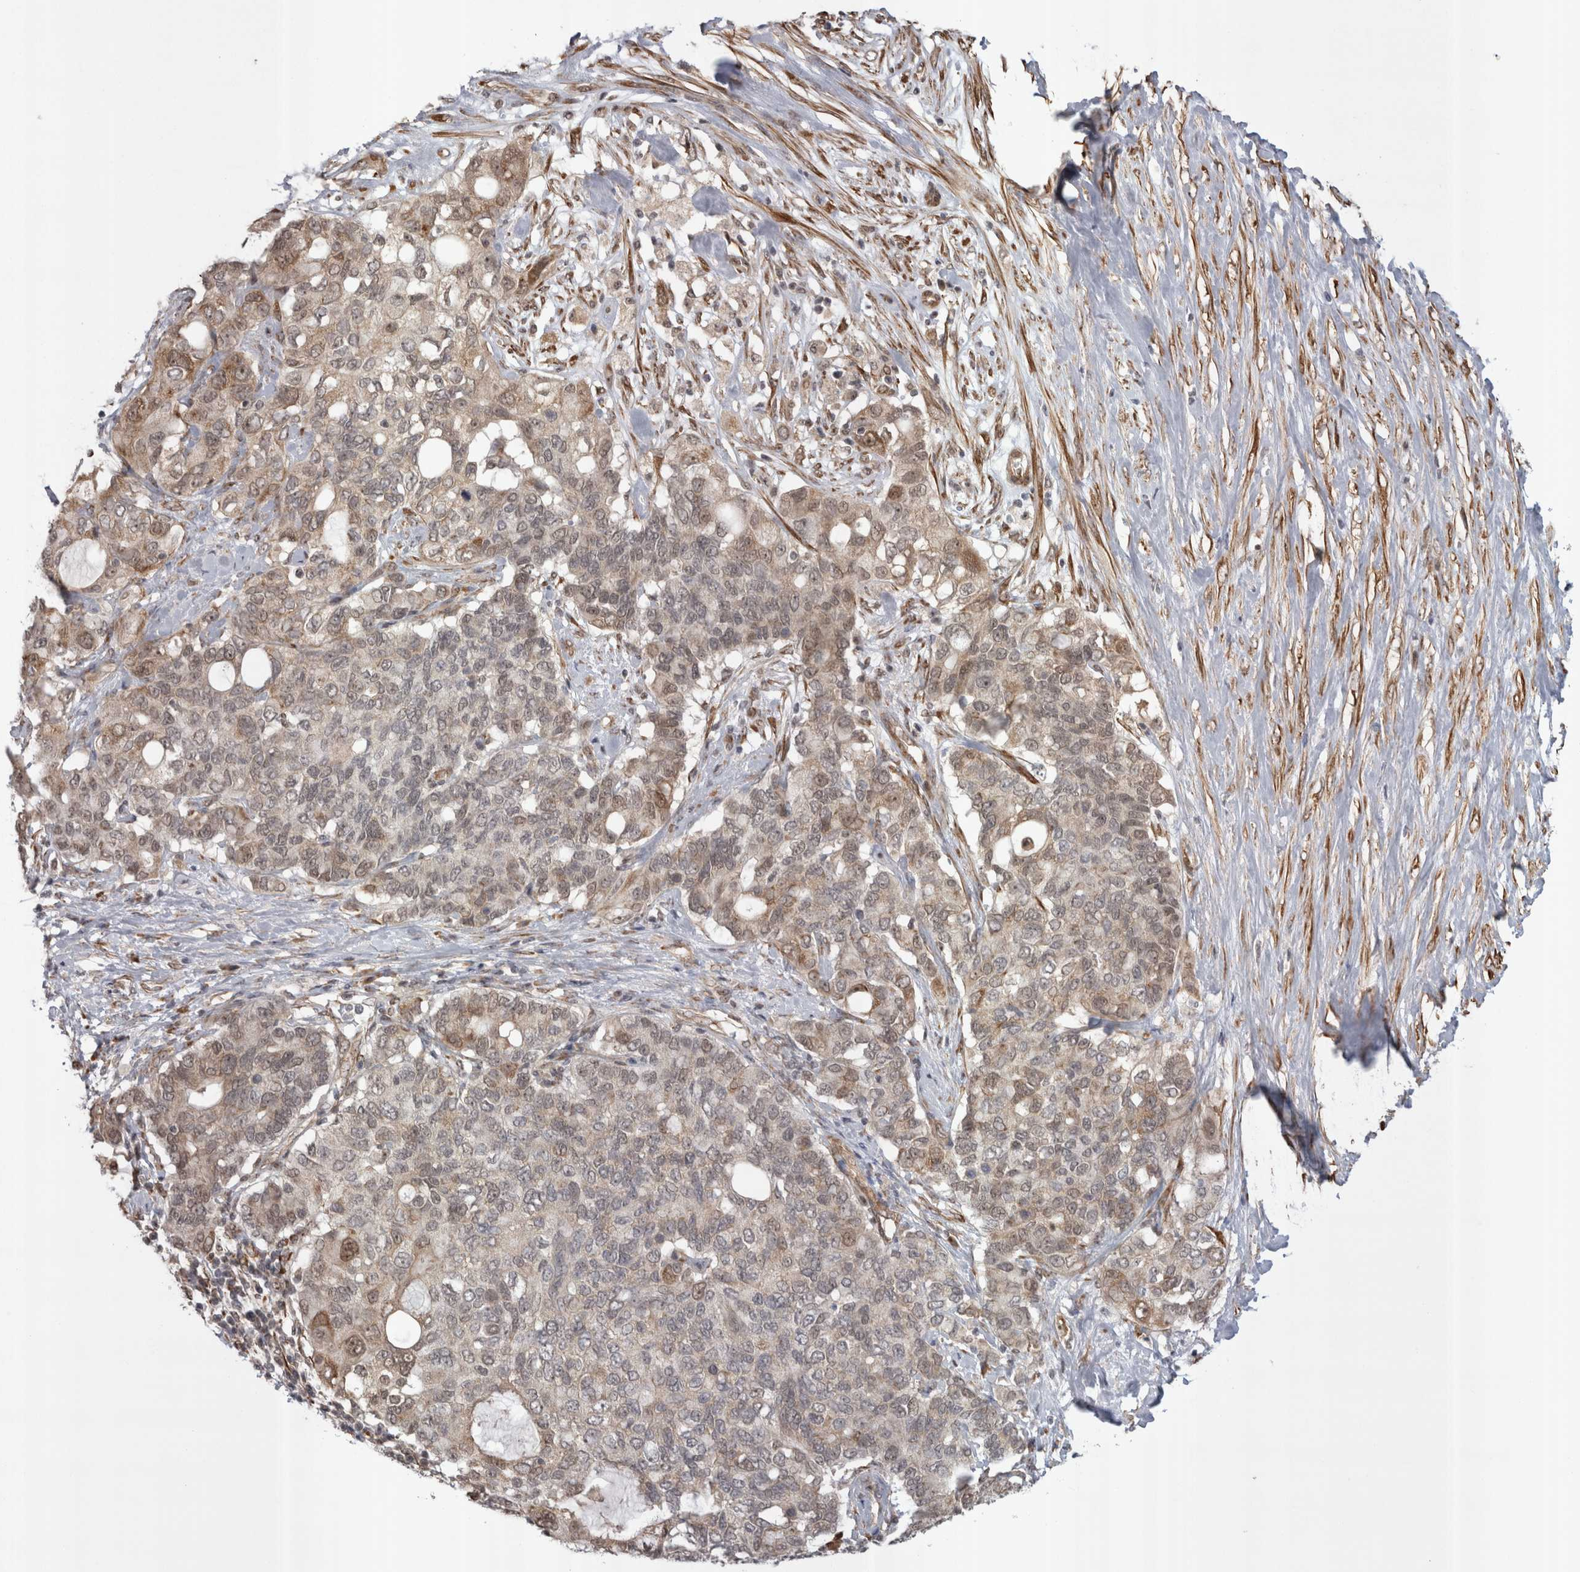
{"staining": {"intensity": "moderate", "quantity": "<25%", "location": "cytoplasmic/membranous,nuclear"}, "tissue": "pancreatic cancer", "cell_type": "Tumor cells", "image_type": "cancer", "snomed": [{"axis": "morphology", "description": "Adenocarcinoma, NOS"}, {"axis": "topography", "description": "Pancreas"}], "caption": "Human adenocarcinoma (pancreatic) stained with a protein marker exhibits moderate staining in tumor cells.", "gene": "EXOSC4", "patient": {"sex": "female", "age": 56}}